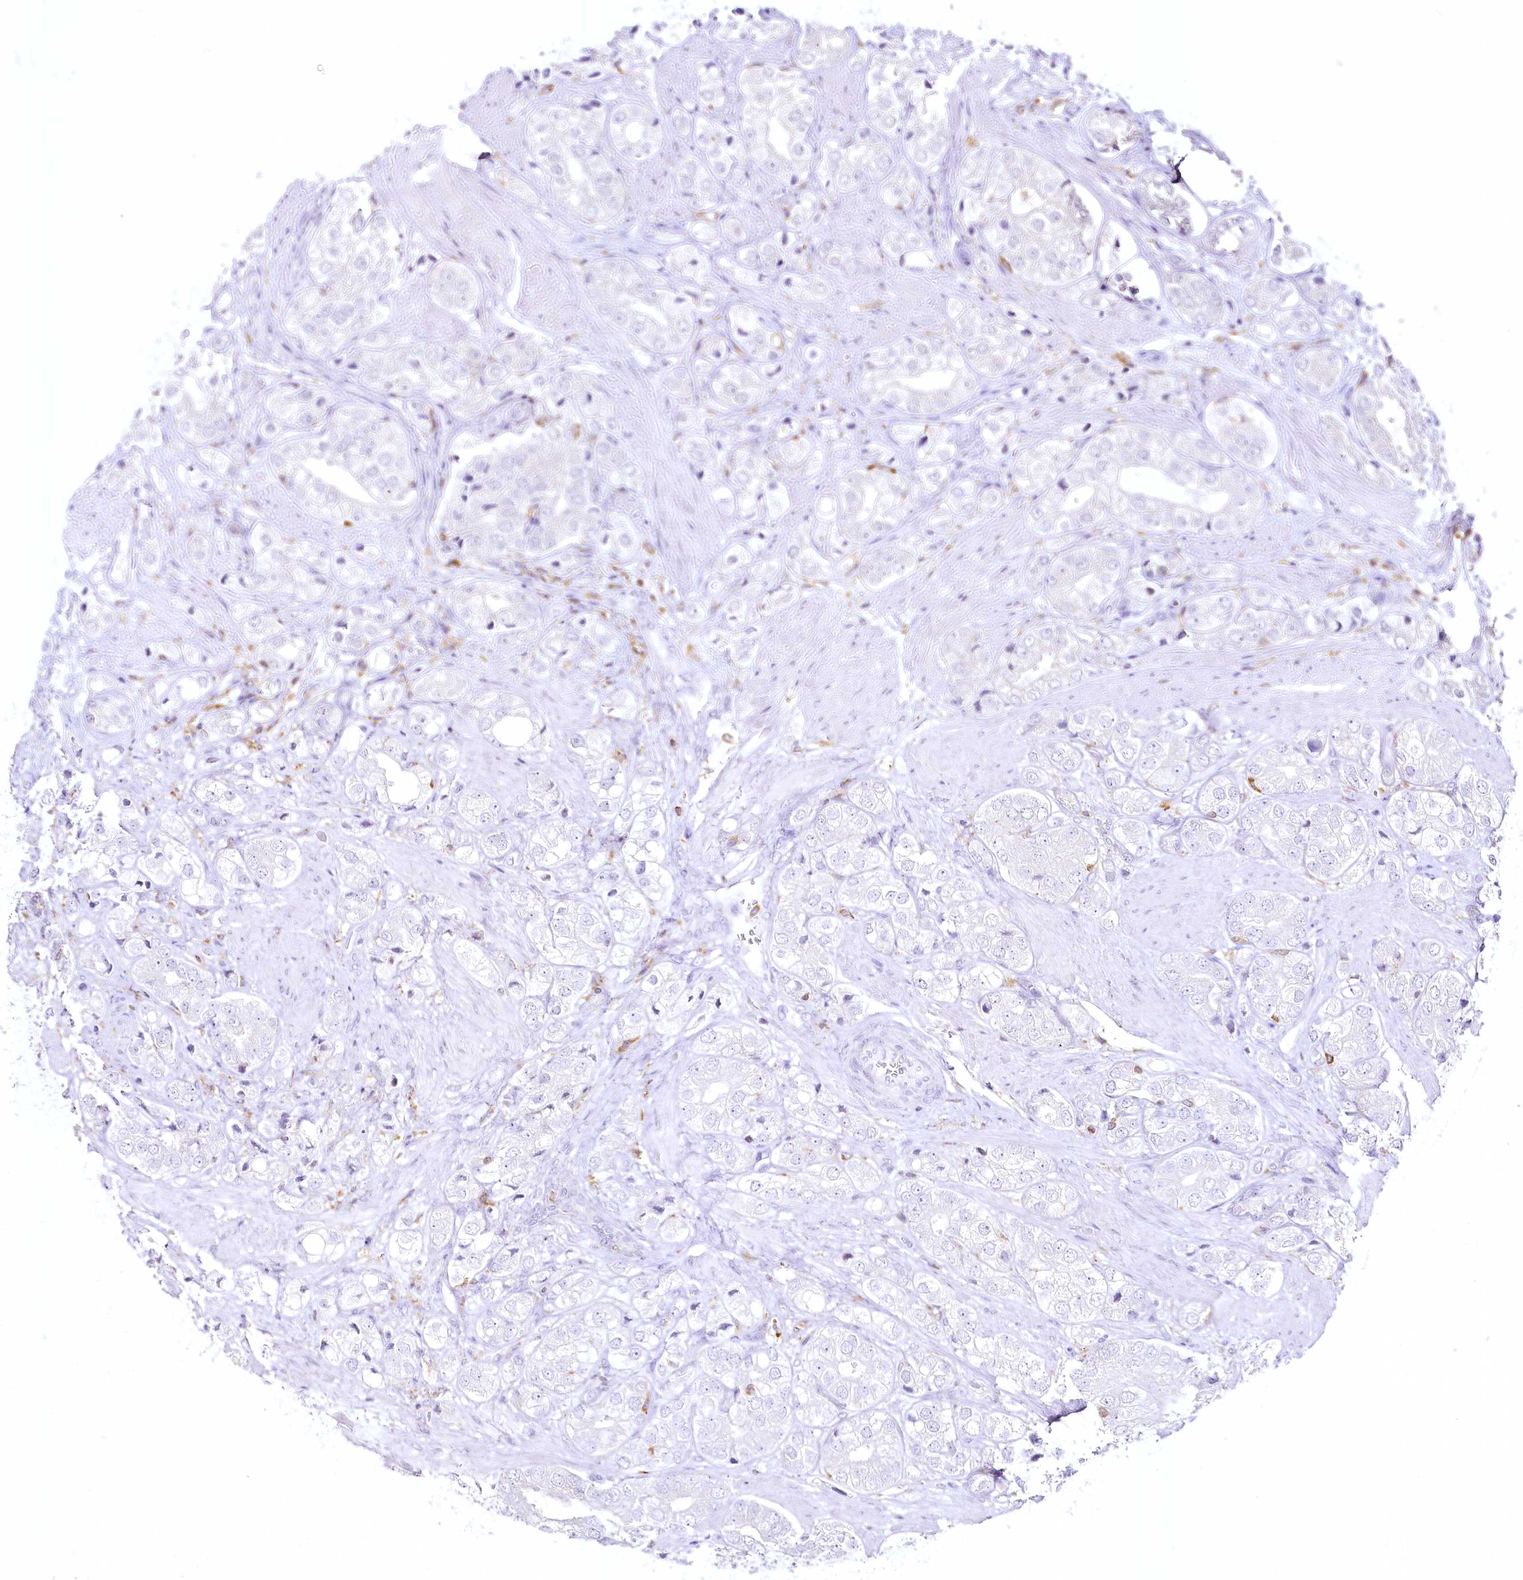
{"staining": {"intensity": "negative", "quantity": "none", "location": "none"}, "tissue": "prostate cancer", "cell_type": "Tumor cells", "image_type": "cancer", "snomed": [{"axis": "morphology", "description": "Adenocarcinoma, High grade"}, {"axis": "topography", "description": "Prostate"}], "caption": "This photomicrograph is of prostate cancer stained with IHC to label a protein in brown with the nuclei are counter-stained blue. There is no staining in tumor cells. (DAB immunohistochemistry with hematoxylin counter stain).", "gene": "DOCK2", "patient": {"sex": "male", "age": 50}}